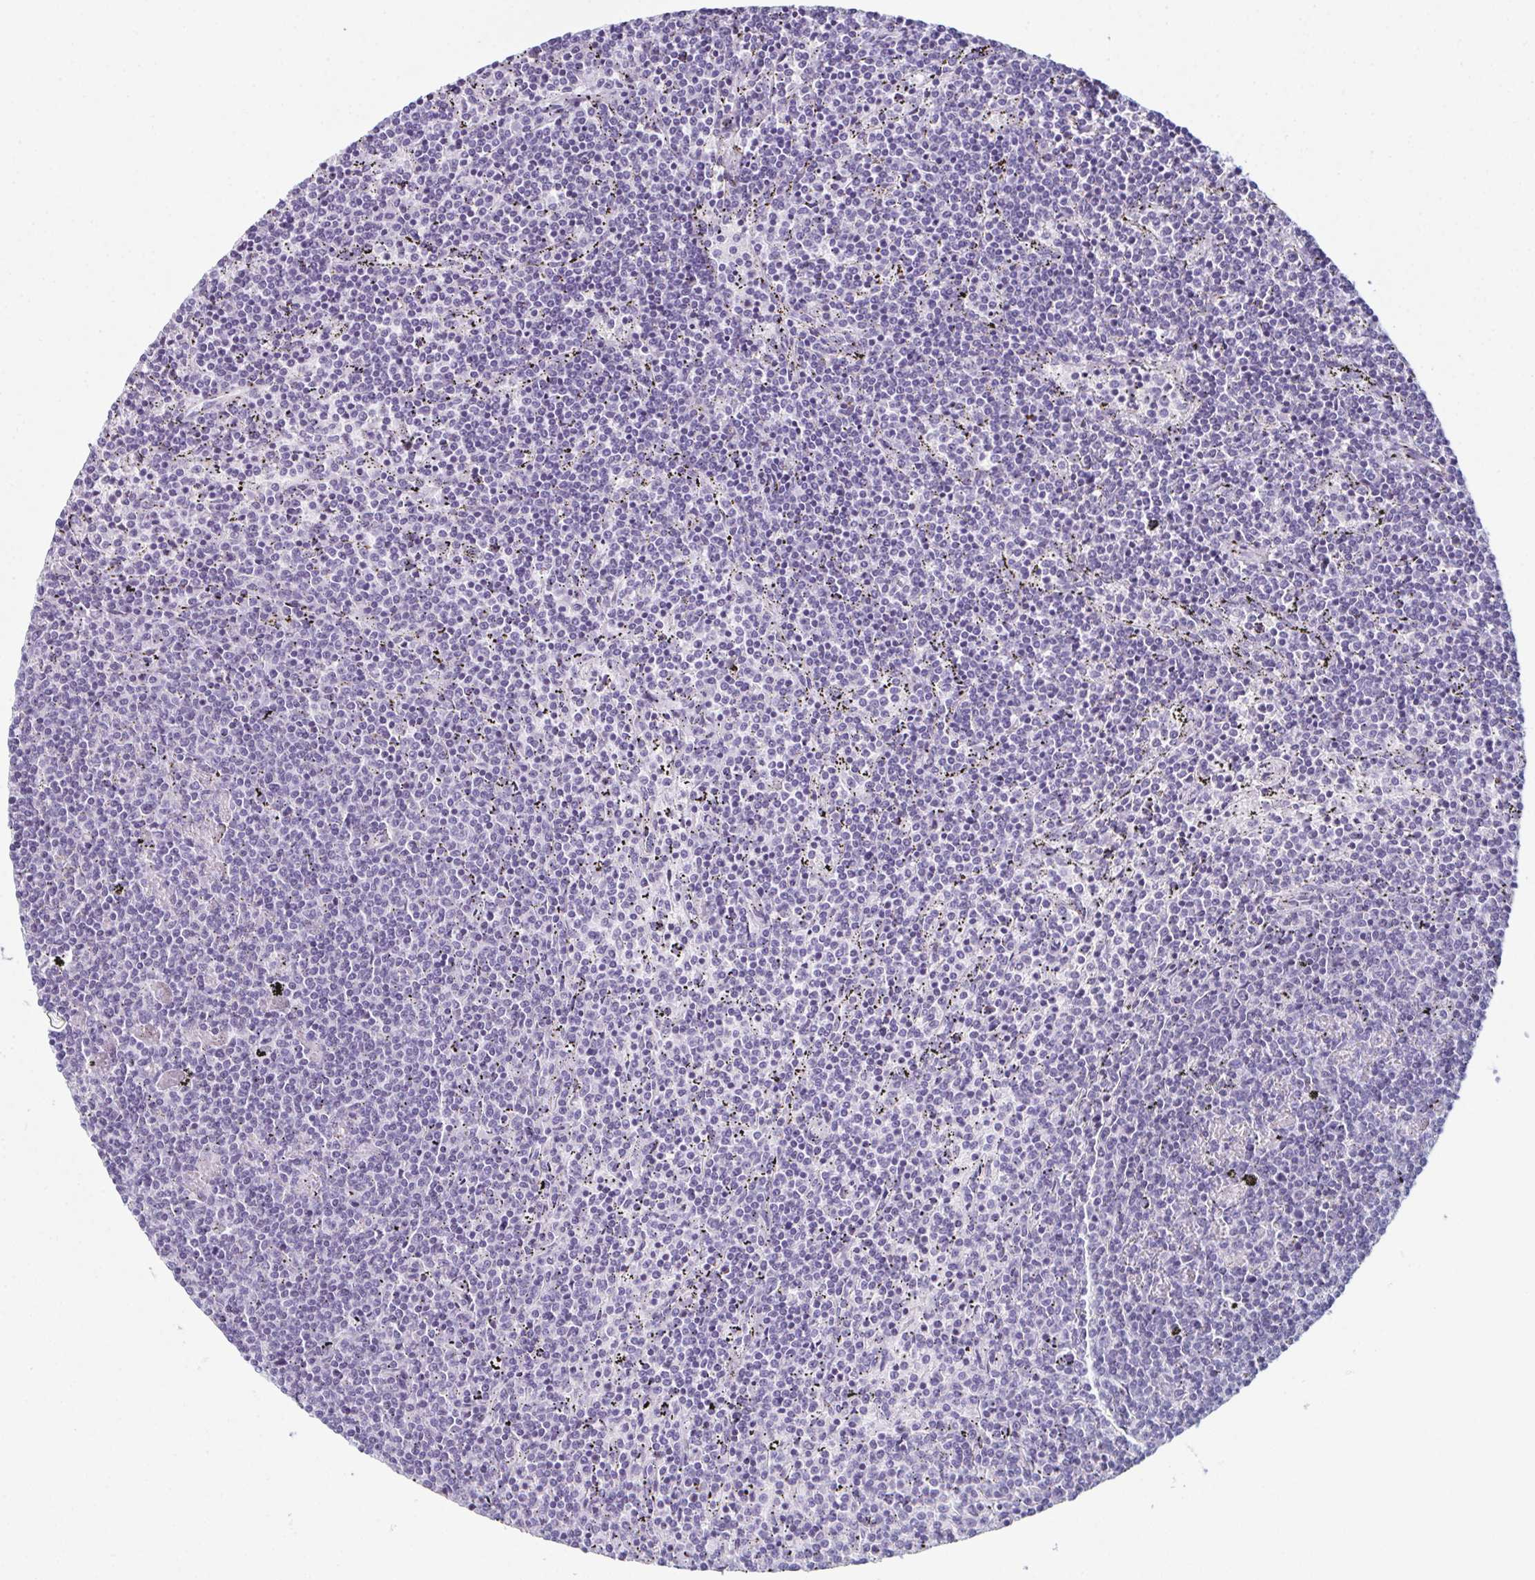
{"staining": {"intensity": "negative", "quantity": "none", "location": "none"}, "tissue": "lymphoma", "cell_type": "Tumor cells", "image_type": "cancer", "snomed": [{"axis": "morphology", "description": "Malignant lymphoma, non-Hodgkin's type, Low grade"}, {"axis": "topography", "description": "Spleen"}], "caption": "This is an immunohistochemistry (IHC) image of human malignant lymphoma, non-Hodgkin's type (low-grade). There is no expression in tumor cells.", "gene": "ENKUR", "patient": {"sex": "female", "age": 50}}